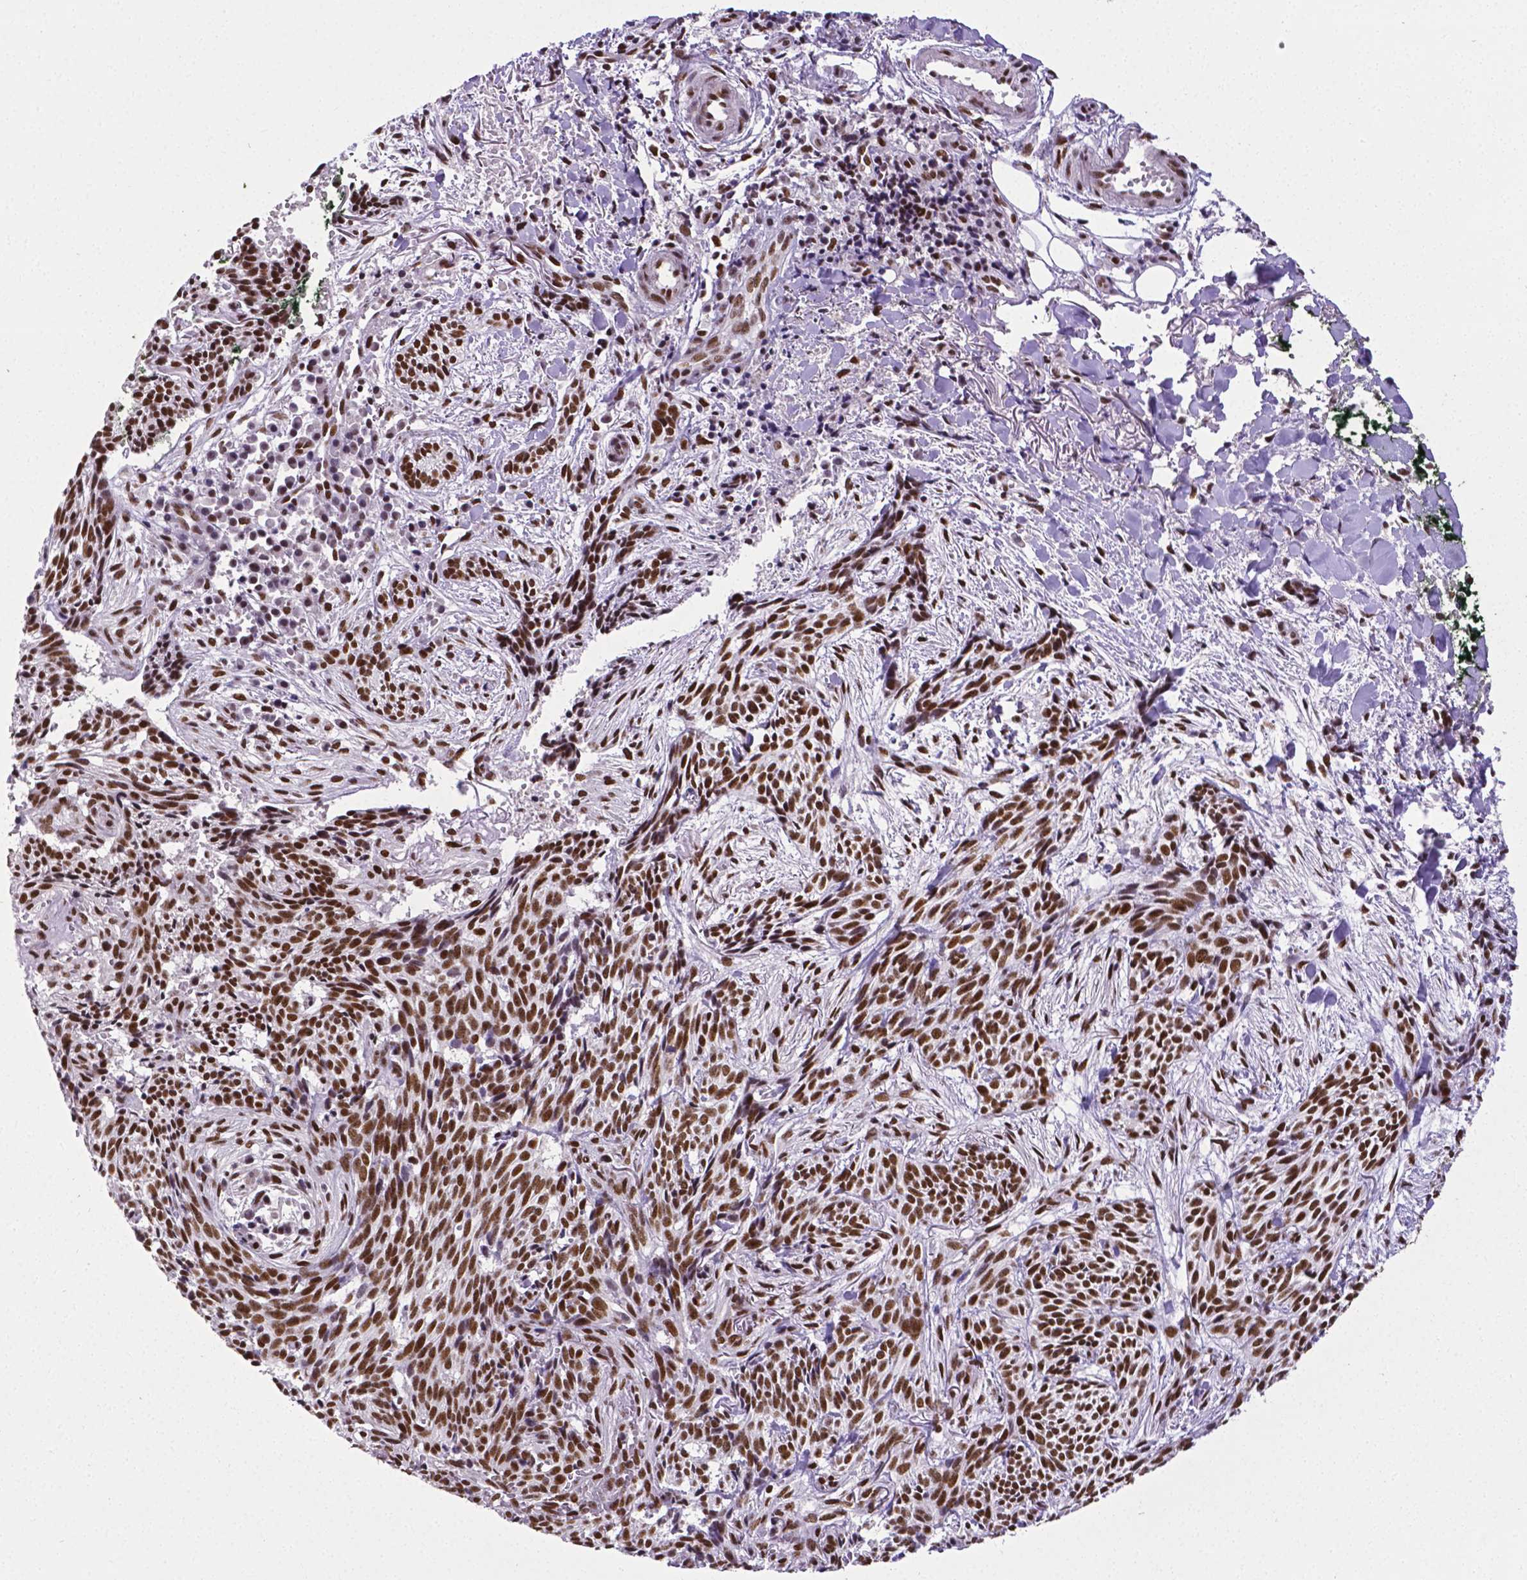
{"staining": {"intensity": "strong", "quantity": ">75%", "location": "nuclear"}, "tissue": "skin cancer", "cell_type": "Tumor cells", "image_type": "cancer", "snomed": [{"axis": "morphology", "description": "Basal cell carcinoma"}, {"axis": "topography", "description": "Skin"}], "caption": "DAB immunohistochemical staining of human skin cancer reveals strong nuclear protein staining in about >75% of tumor cells.", "gene": "REST", "patient": {"sex": "male", "age": 71}}